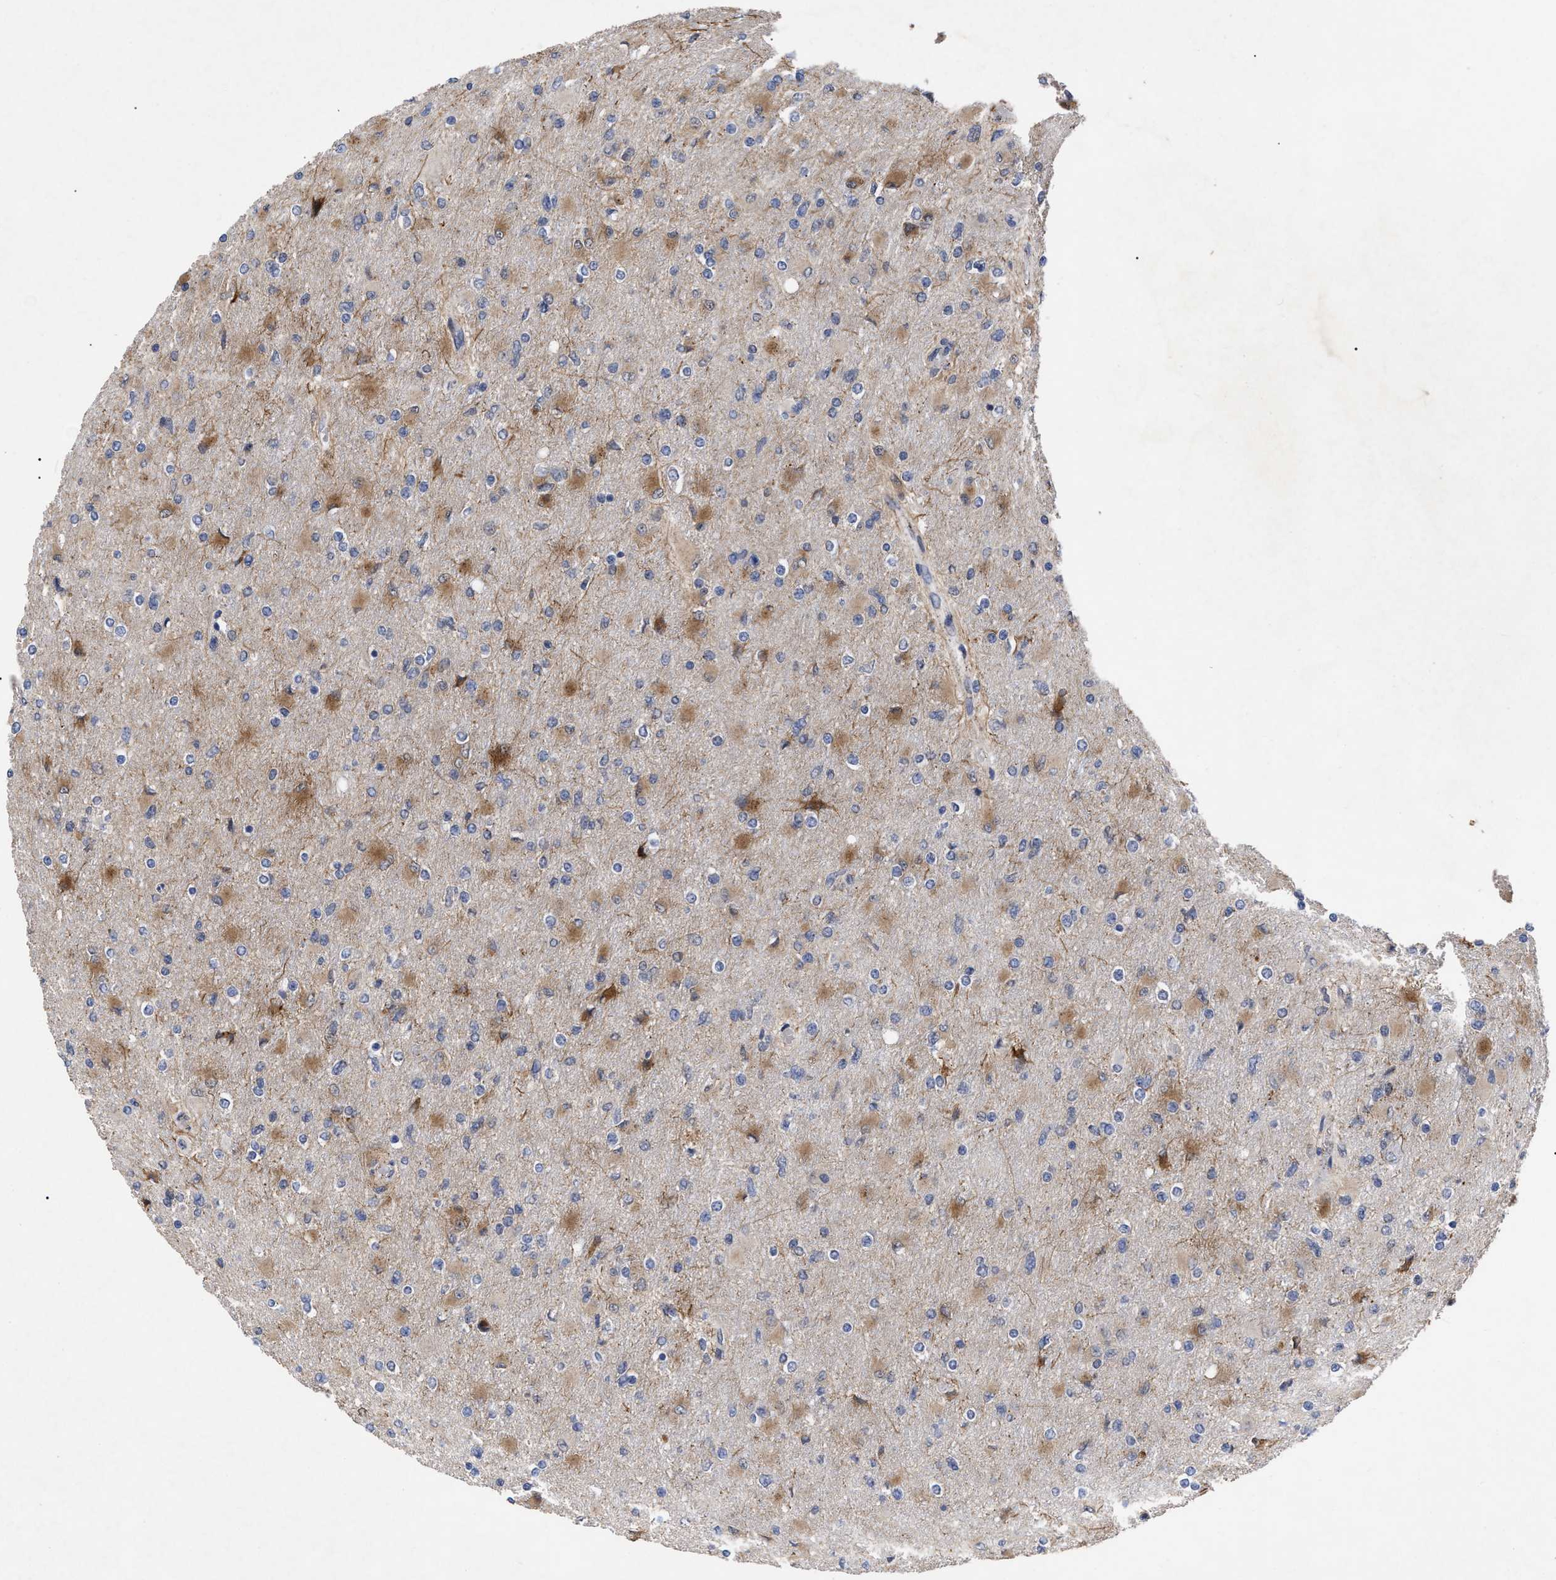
{"staining": {"intensity": "moderate", "quantity": "<25%", "location": "cytoplasmic/membranous"}, "tissue": "glioma", "cell_type": "Tumor cells", "image_type": "cancer", "snomed": [{"axis": "morphology", "description": "Glioma, malignant, High grade"}, {"axis": "topography", "description": "Cerebral cortex"}], "caption": "A high-resolution micrograph shows IHC staining of glioma, which exhibits moderate cytoplasmic/membranous positivity in approximately <25% of tumor cells.", "gene": "UPF1", "patient": {"sex": "female", "age": 36}}